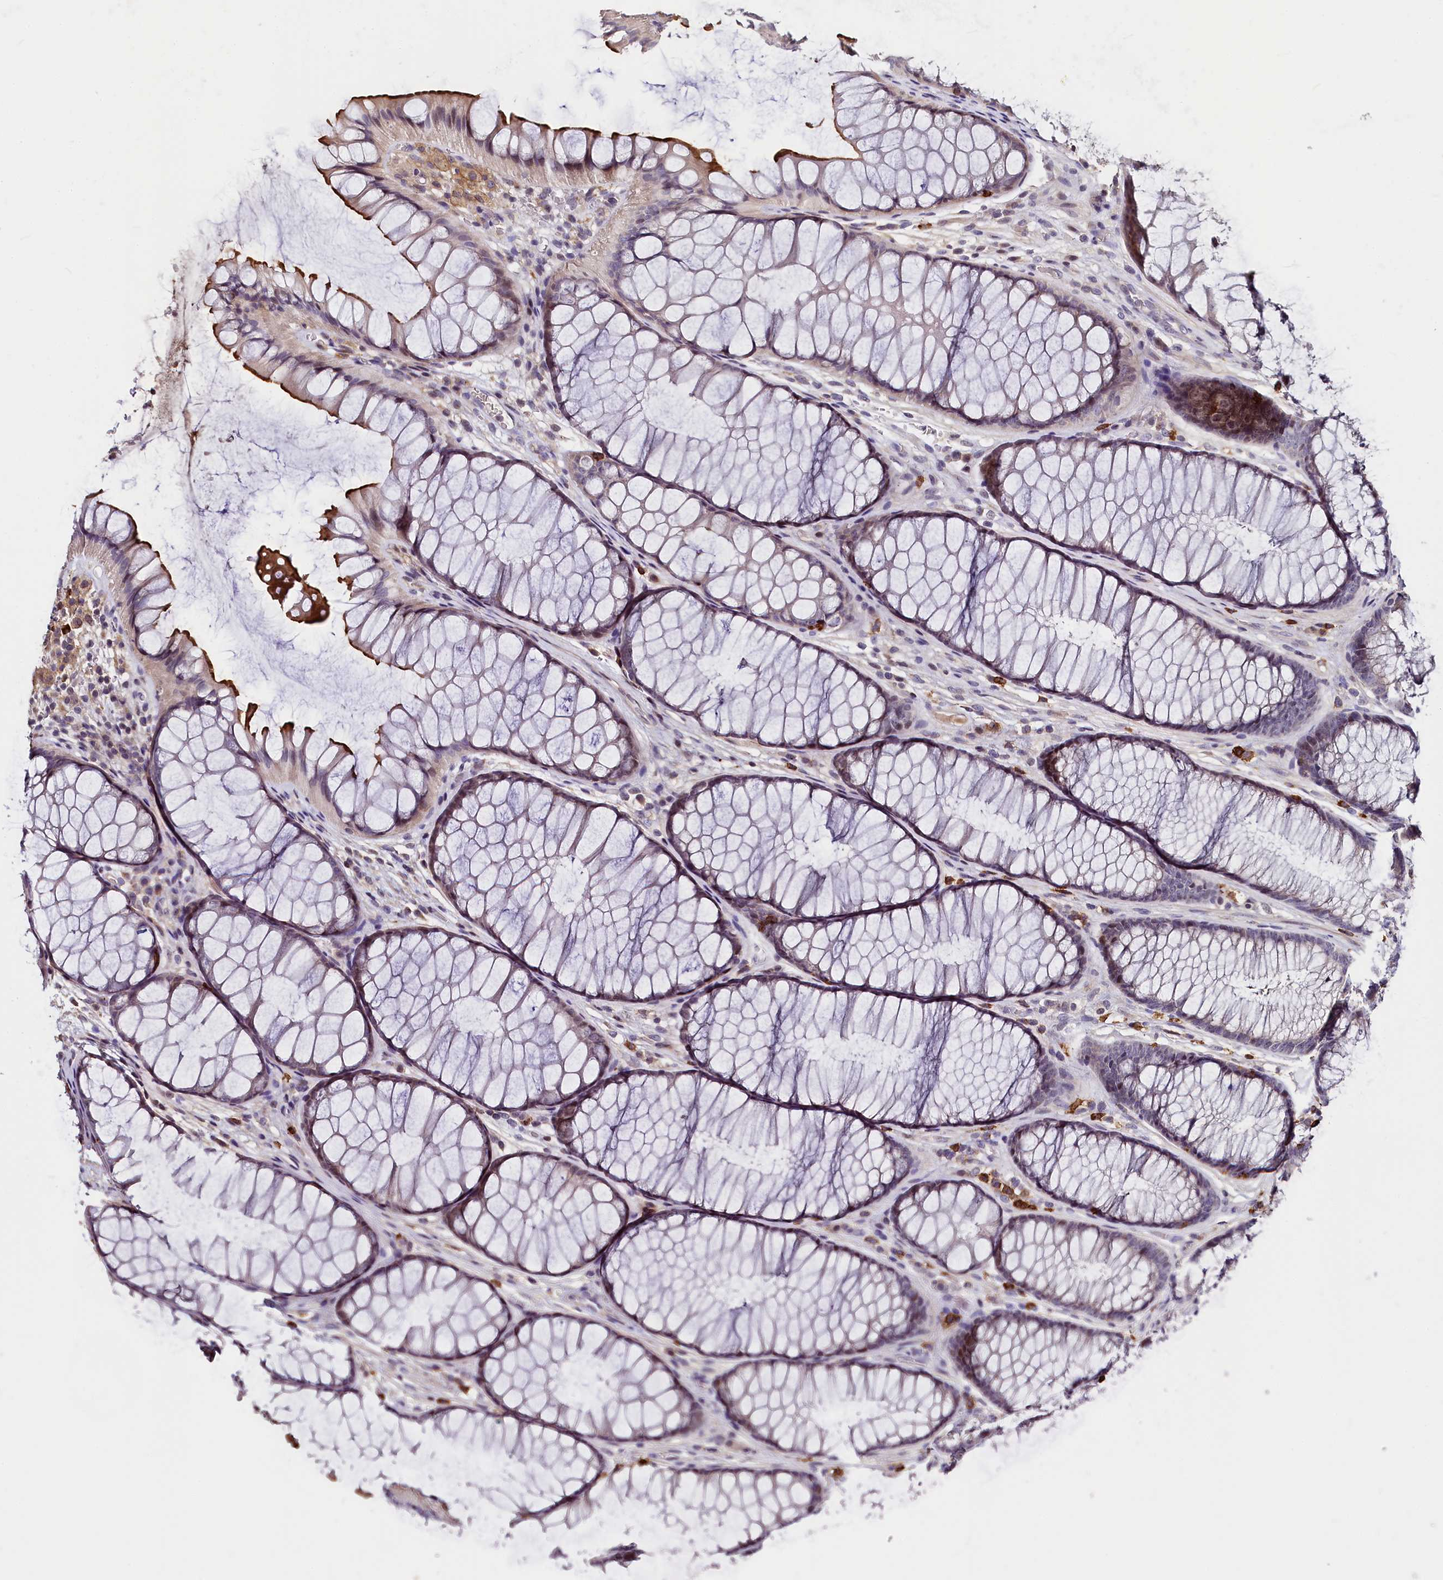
{"staining": {"intensity": "weak", "quantity": "25%-75%", "location": "cytoplasmic/membranous"}, "tissue": "colon", "cell_type": "Endothelial cells", "image_type": "normal", "snomed": [{"axis": "morphology", "description": "Normal tissue, NOS"}, {"axis": "topography", "description": "Colon"}], "caption": "A high-resolution micrograph shows immunohistochemistry (IHC) staining of unremarkable colon, which exhibits weak cytoplasmic/membranous expression in approximately 25%-75% of endothelial cells.", "gene": "ATG101", "patient": {"sex": "female", "age": 82}}